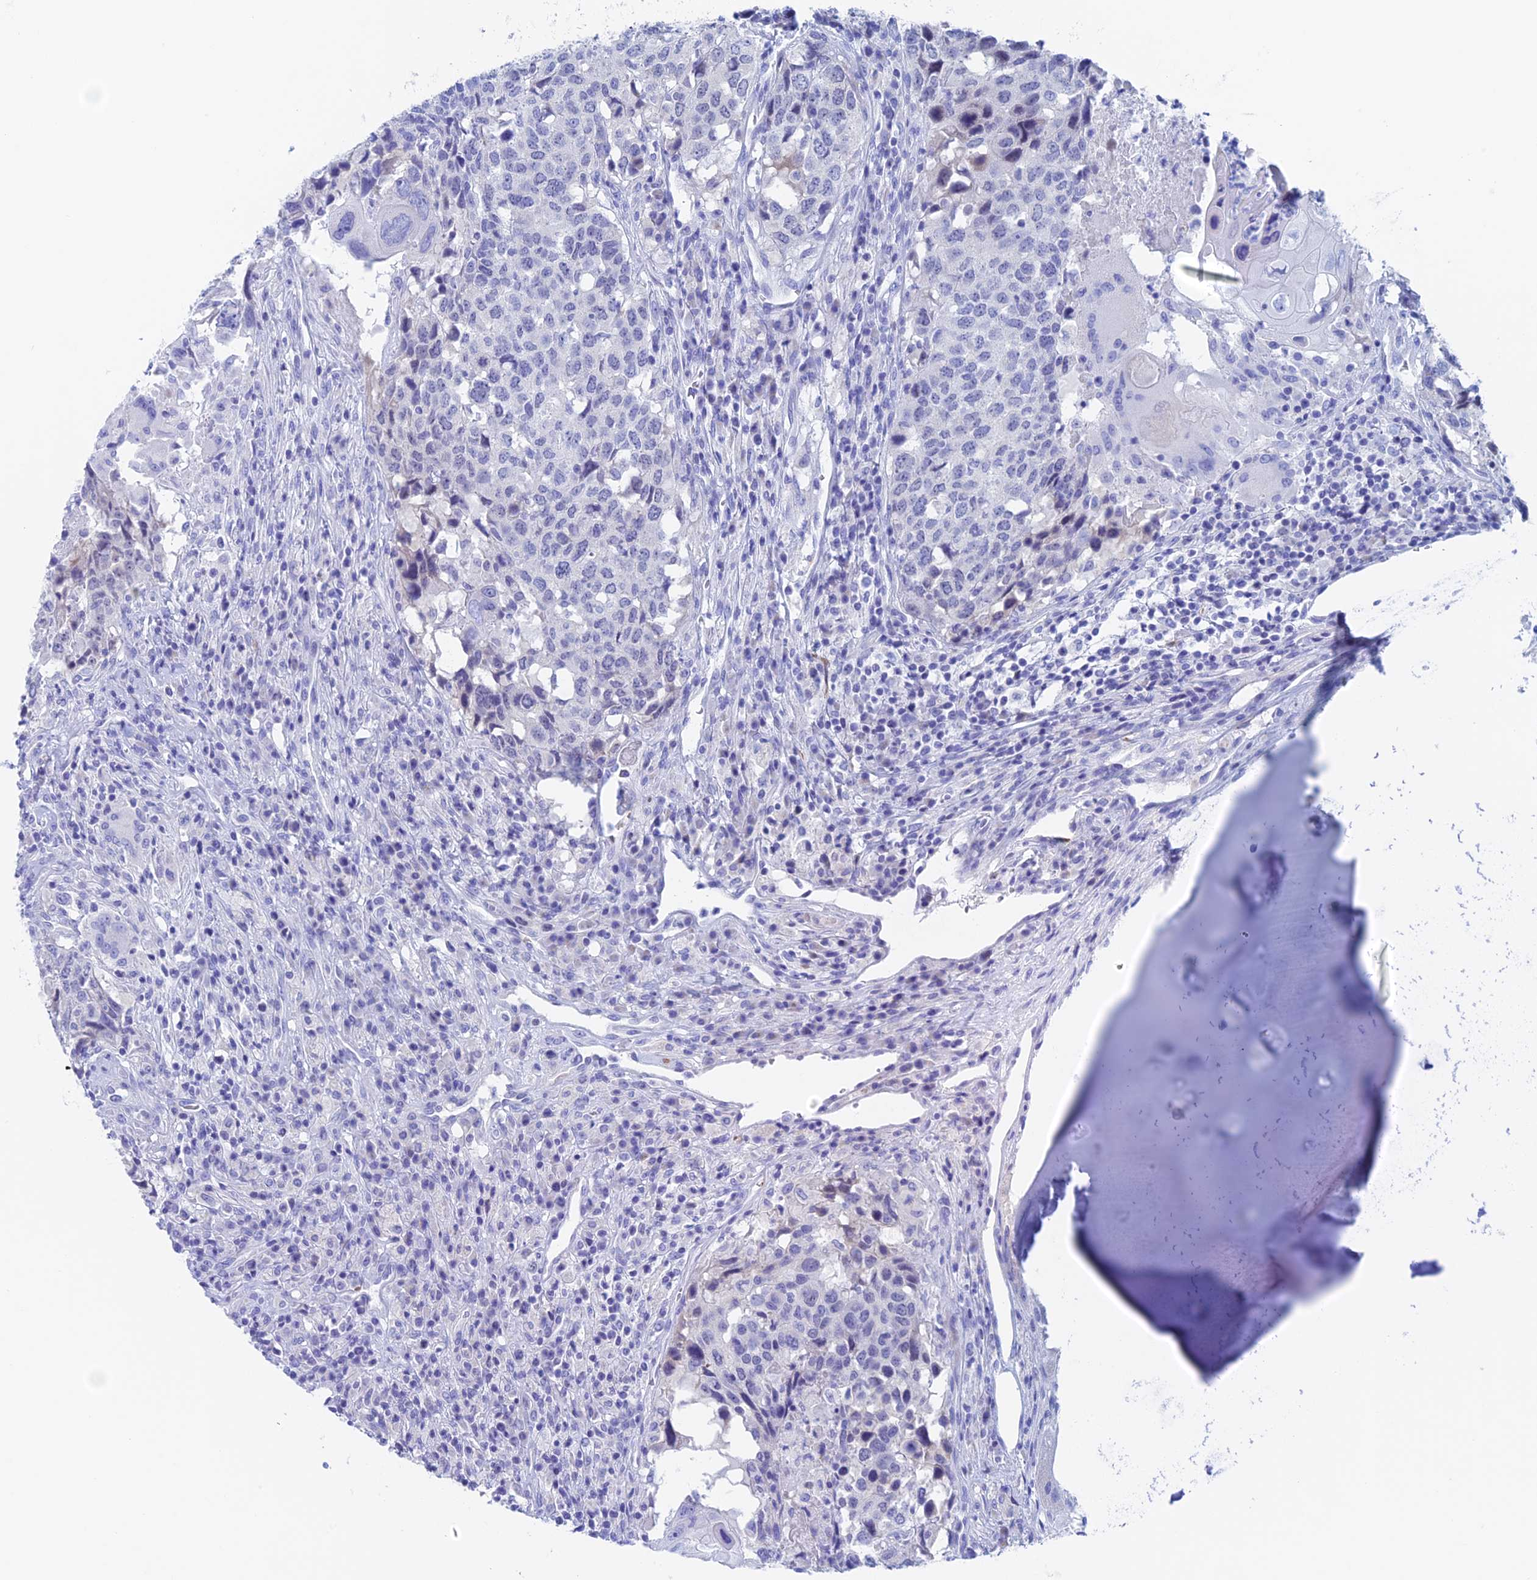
{"staining": {"intensity": "negative", "quantity": "none", "location": "none"}, "tissue": "head and neck cancer", "cell_type": "Tumor cells", "image_type": "cancer", "snomed": [{"axis": "morphology", "description": "Squamous cell carcinoma, NOS"}, {"axis": "topography", "description": "Head-Neck"}], "caption": "Immunohistochemistry image of neoplastic tissue: human head and neck cancer stained with DAB (3,3'-diaminobenzidine) displays no significant protein positivity in tumor cells.", "gene": "PSMC3IP", "patient": {"sex": "male", "age": 66}}